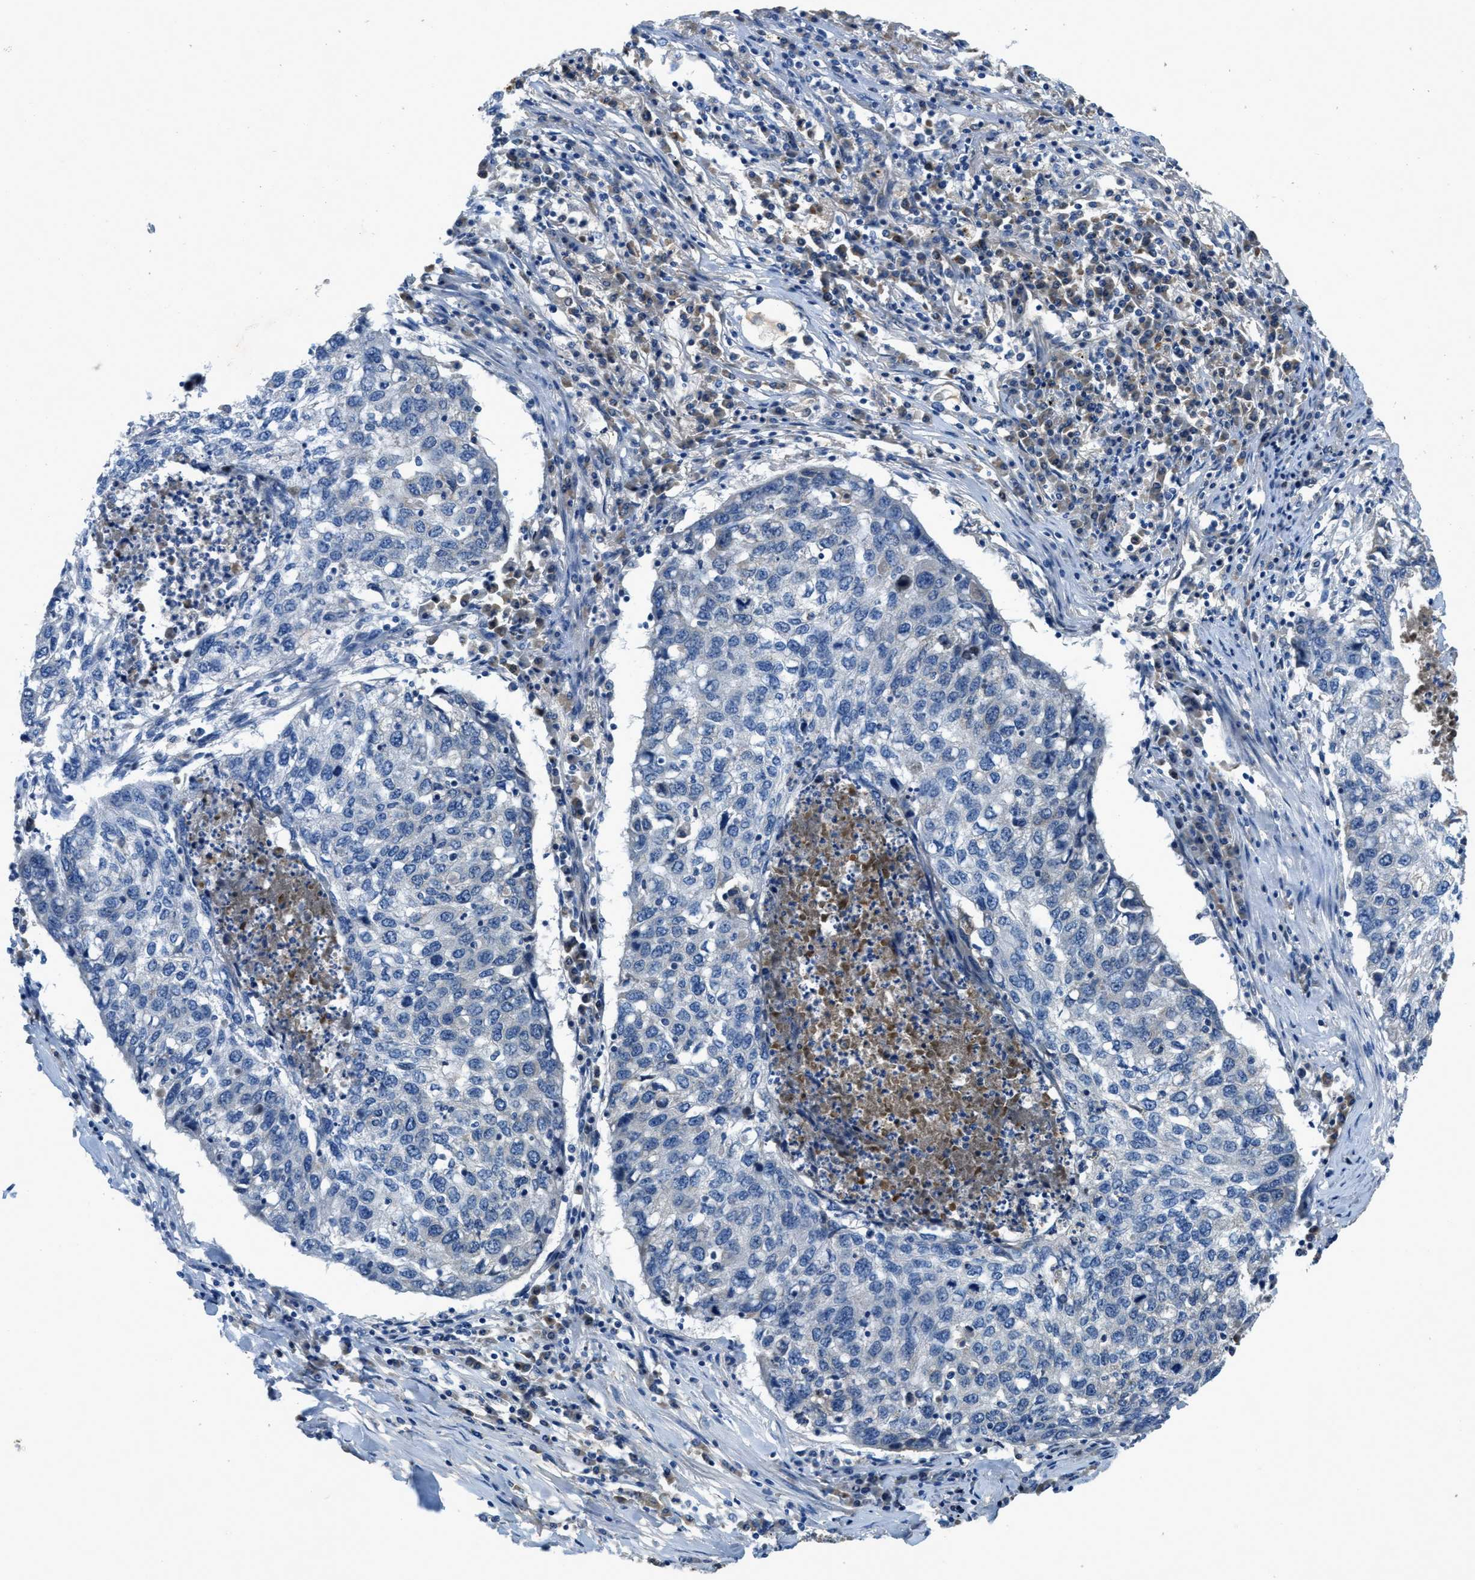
{"staining": {"intensity": "negative", "quantity": "none", "location": "none"}, "tissue": "lung cancer", "cell_type": "Tumor cells", "image_type": "cancer", "snomed": [{"axis": "morphology", "description": "Squamous cell carcinoma, NOS"}, {"axis": "topography", "description": "Lung"}], "caption": "Micrograph shows no significant protein expression in tumor cells of lung squamous cell carcinoma.", "gene": "PNKD", "patient": {"sex": "female", "age": 63}}